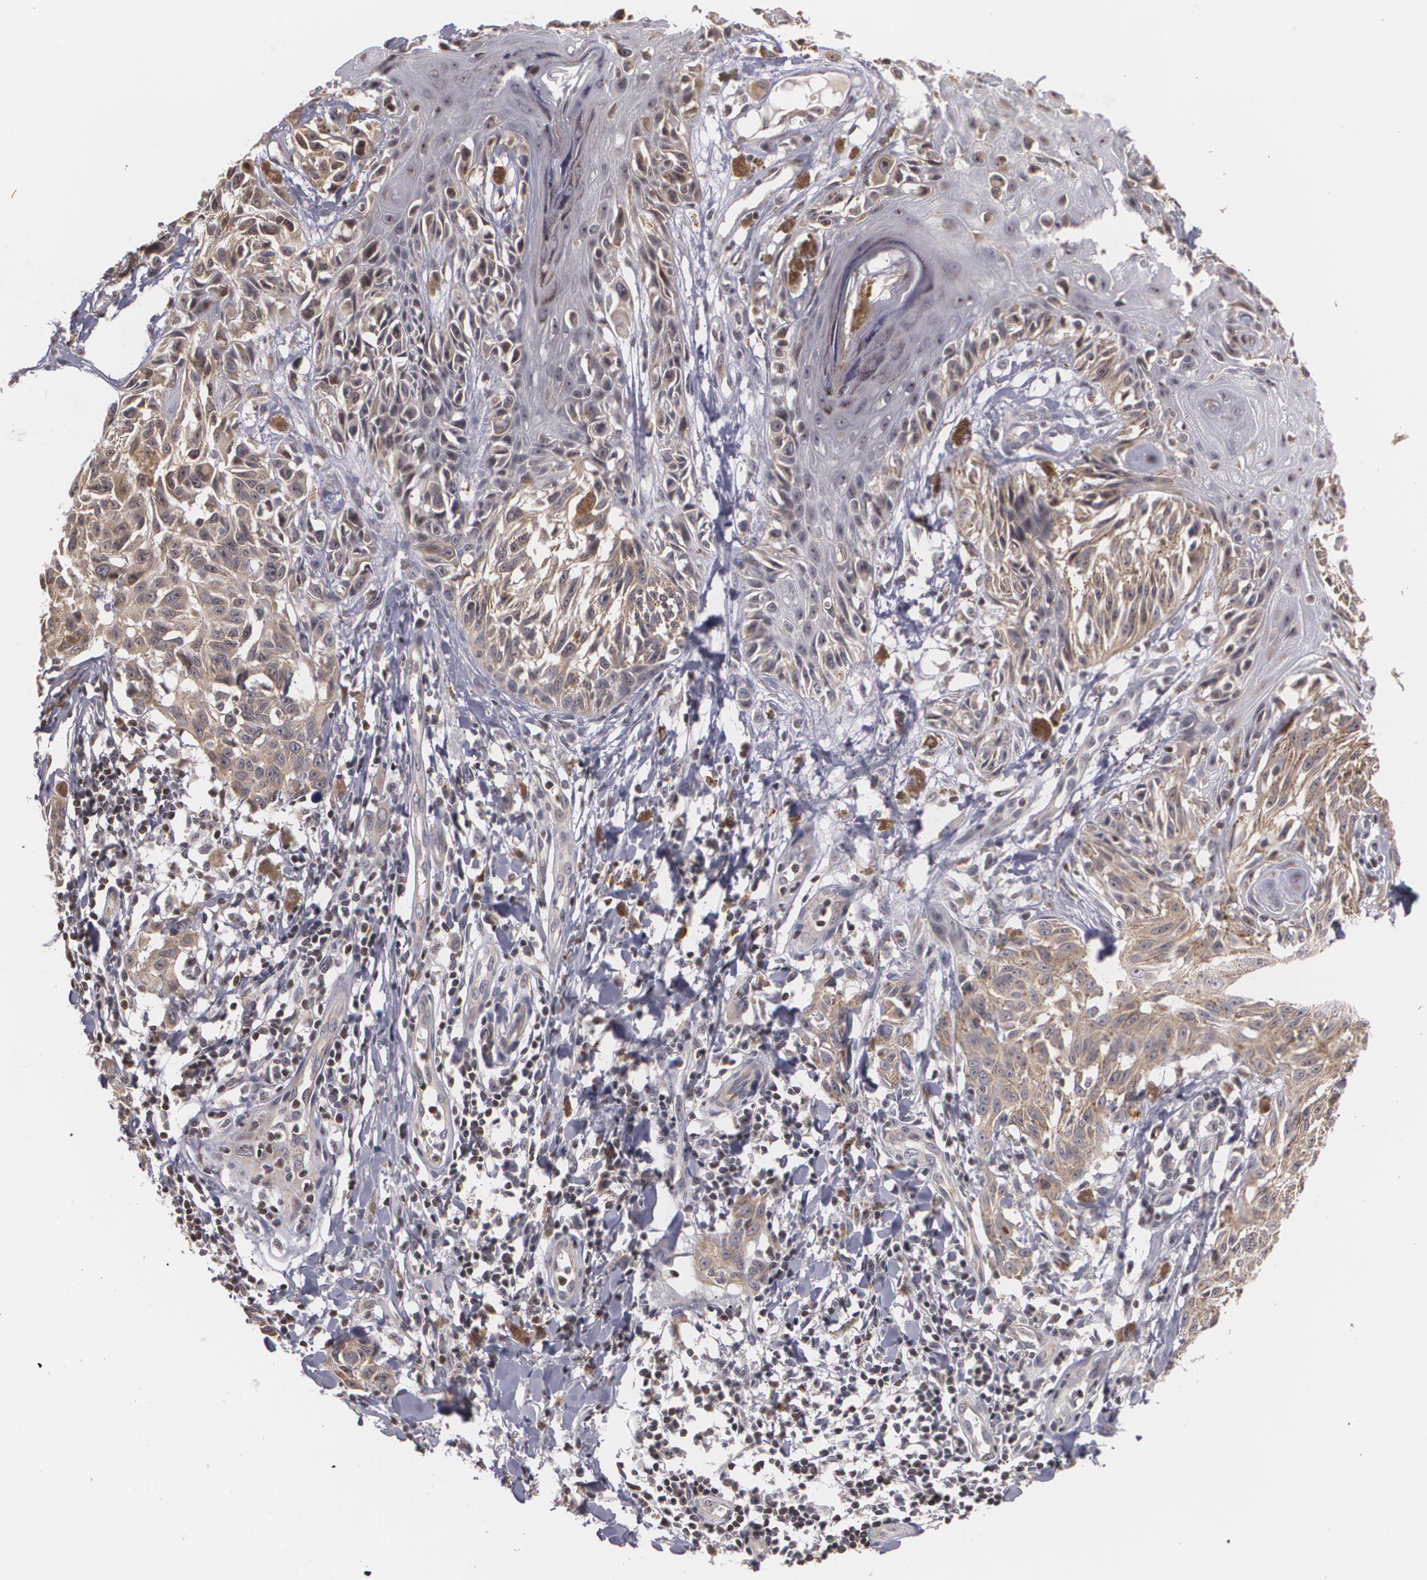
{"staining": {"intensity": "weak", "quantity": ">75%", "location": "cytoplasmic/membranous"}, "tissue": "melanoma", "cell_type": "Tumor cells", "image_type": "cancer", "snomed": [{"axis": "morphology", "description": "Malignant melanoma, NOS"}, {"axis": "topography", "description": "Skin"}], "caption": "About >75% of tumor cells in melanoma display weak cytoplasmic/membranous protein expression as visualized by brown immunohistochemical staining.", "gene": "VAV3", "patient": {"sex": "female", "age": 77}}